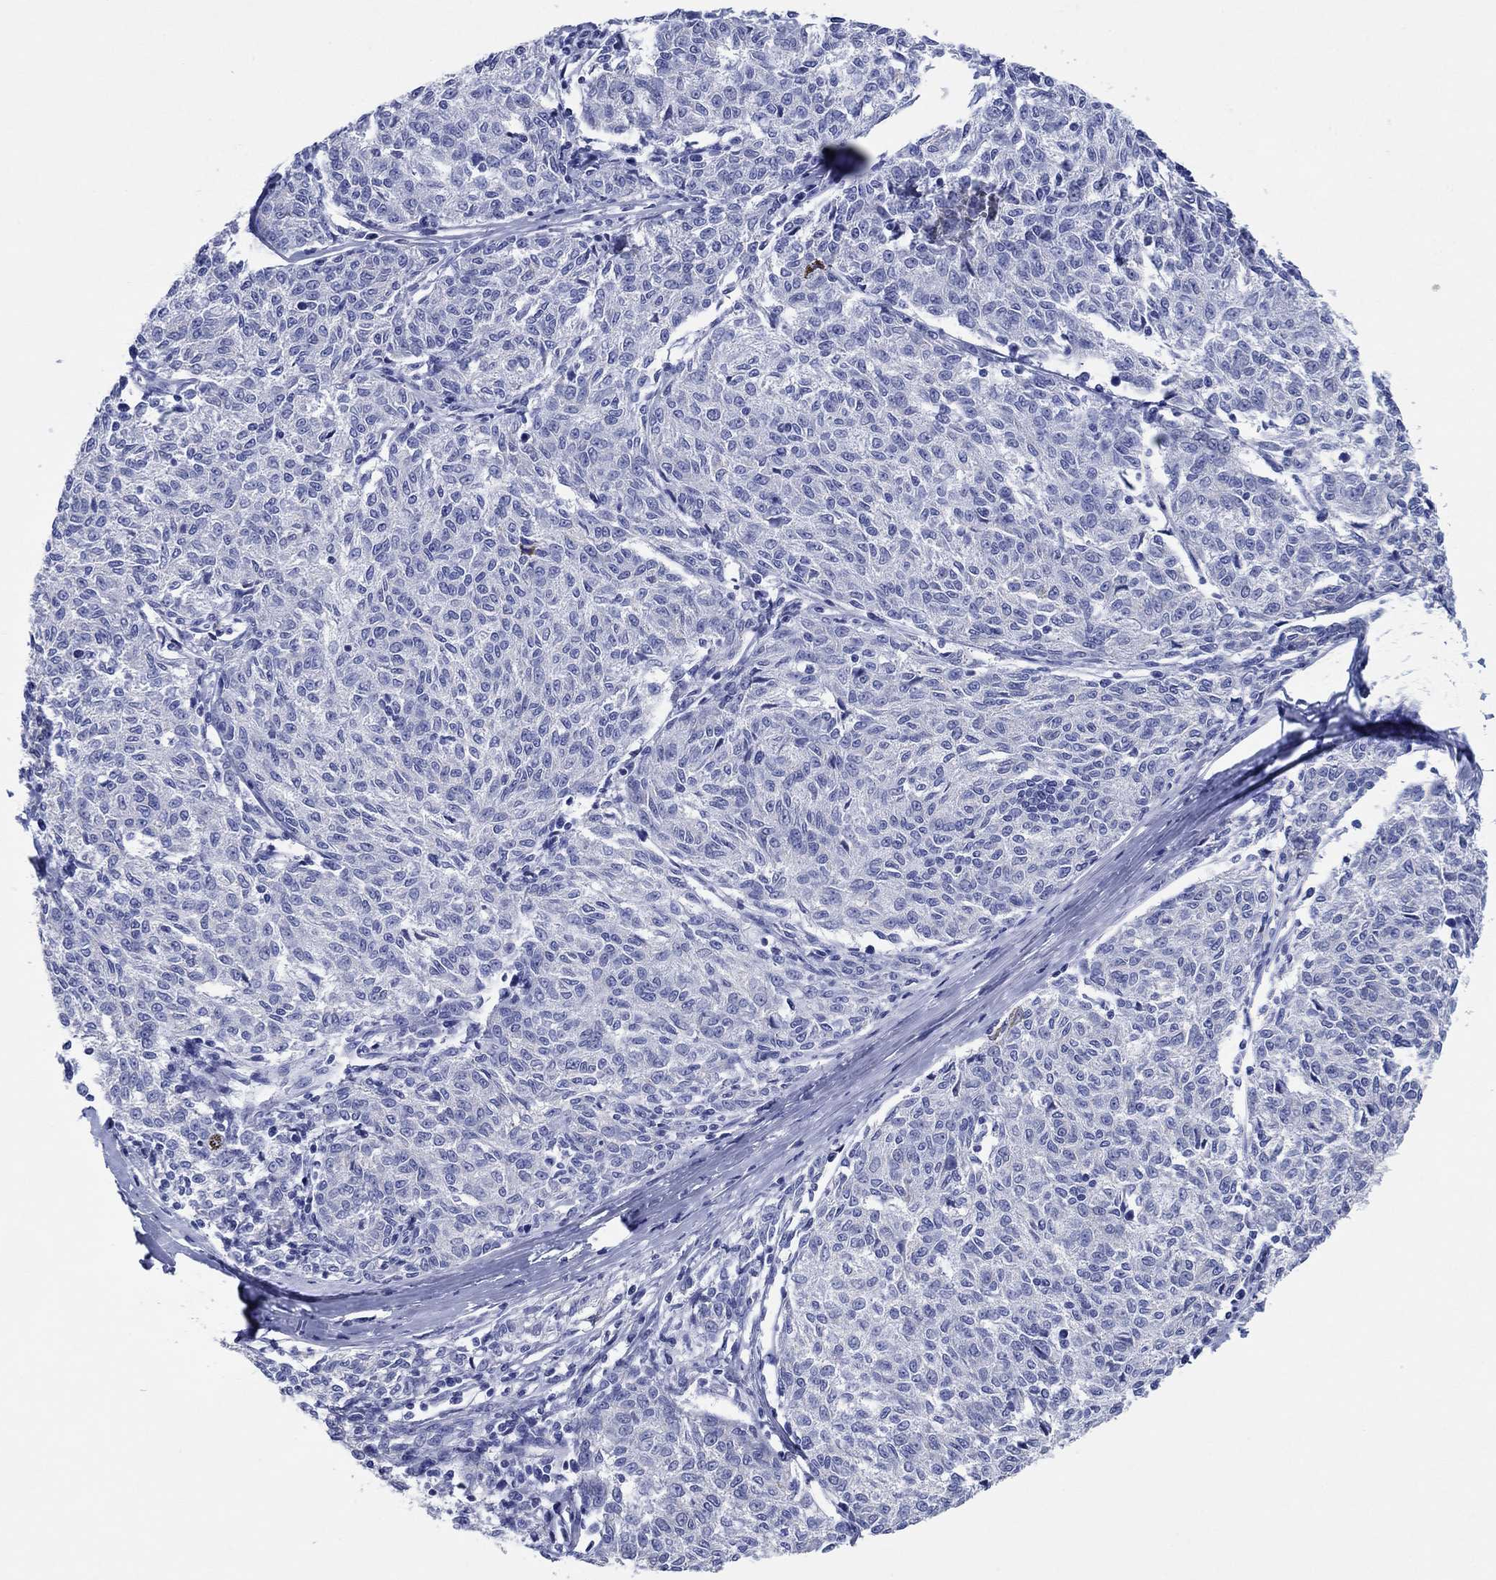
{"staining": {"intensity": "negative", "quantity": "none", "location": "none"}, "tissue": "melanoma", "cell_type": "Tumor cells", "image_type": "cancer", "snomed": [{"axis": "morphology", "description": "Malignant melanoma, NOS"}, {"axis": "topography", "description": "Skin"}], "caption": "Malignant melanoma stained for a protein using immunohistochemistry (IHC) demonstrates no positivity tumor cells.", "gene": "HCRT", "patient": {"sex": "female", "age": 72}}